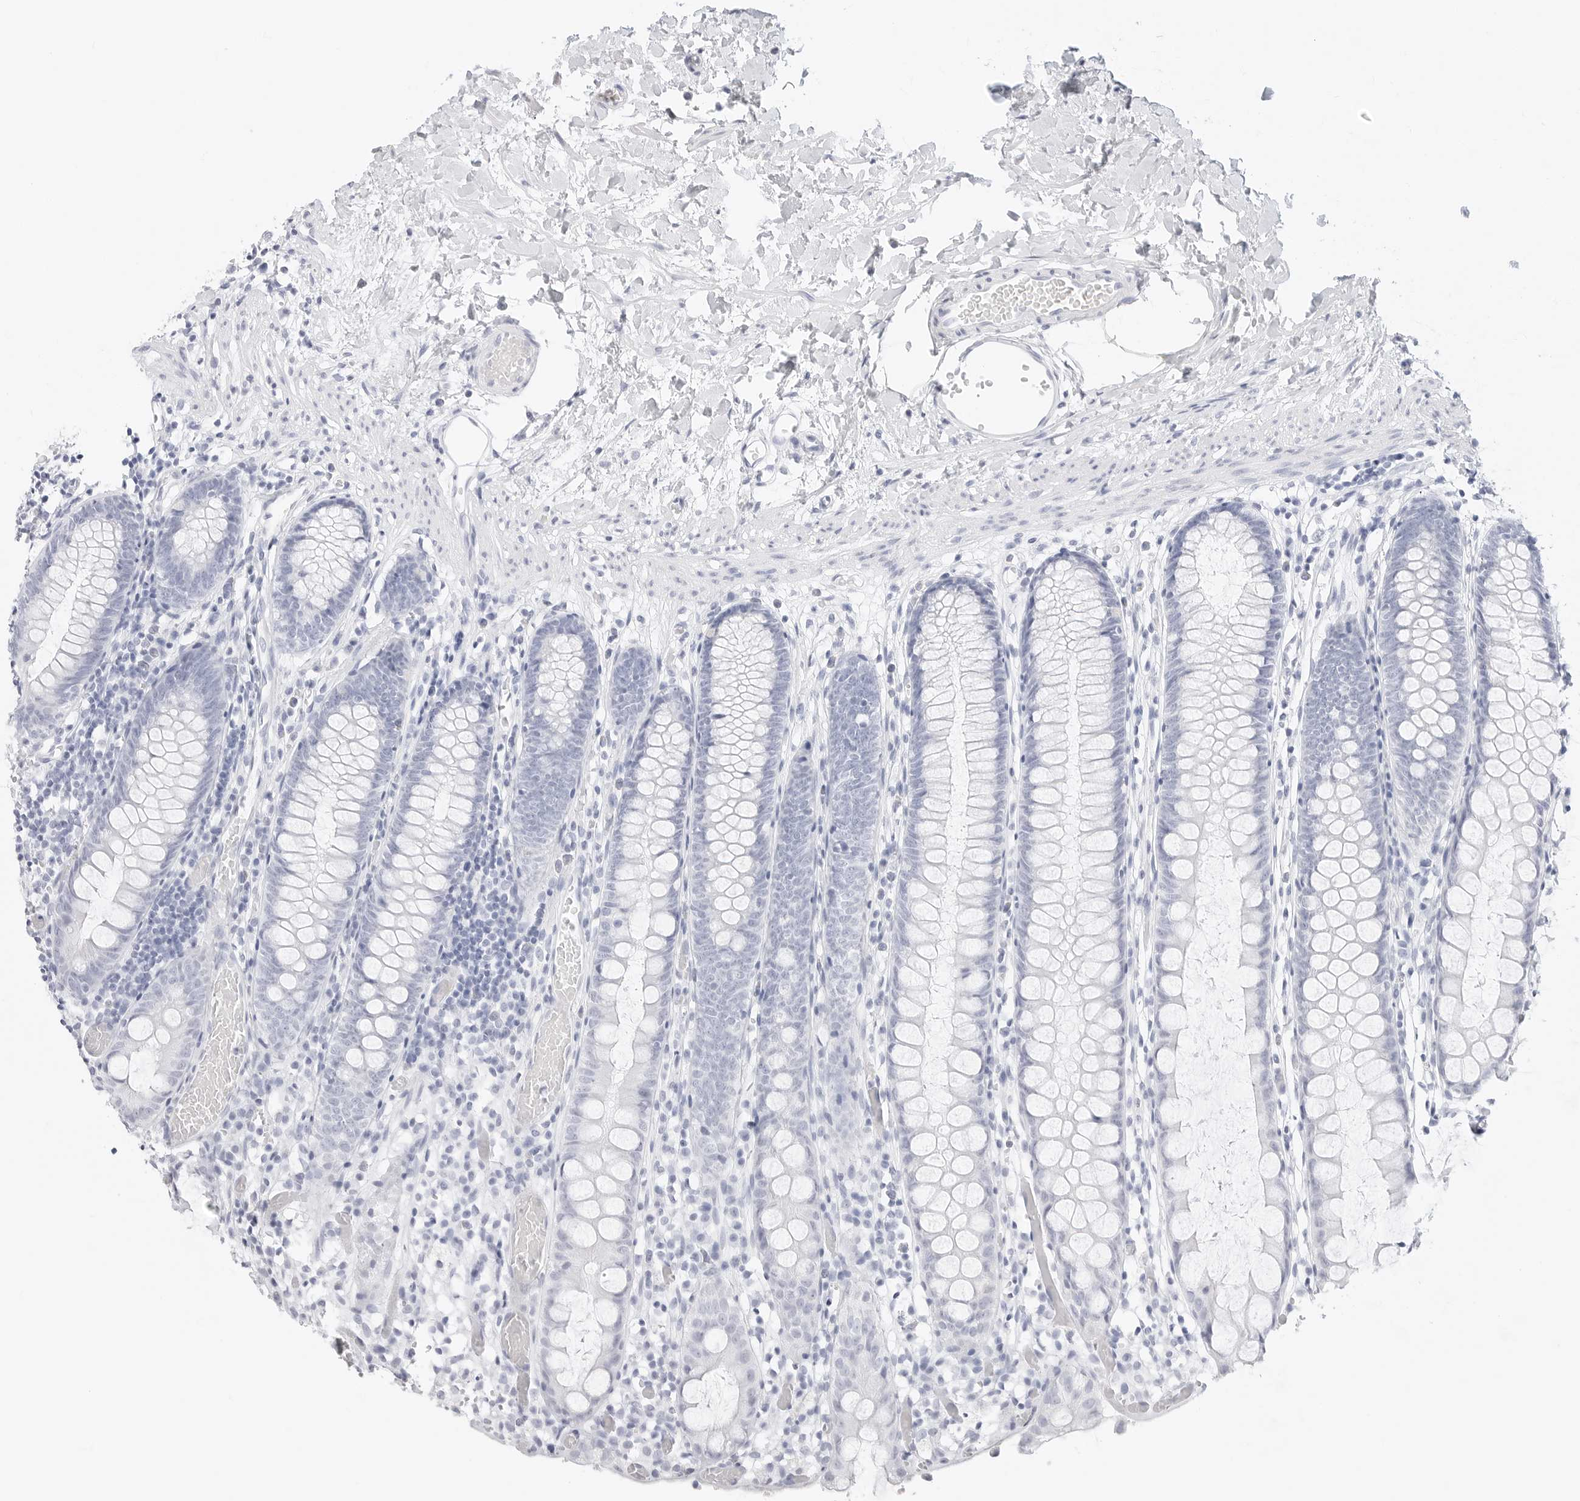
{"staining": {"intensity": "negative", "quantity": "none", "location": "none"}, "tissue": "colon", "cell_type": "Endothelial cells", "image_type": "normal", "snomed": [{"axis": "morphology", "description": "Normal tissue, NOS"}, {"axis": "topography", "description": "Colon"}], "caption": "Immunohistochemistry (IHC) photomicrograph of normal human colon stained for a protein (brown), which exhibits no expression in endothelial cells.", "gene": "TFF2", "patient": {"sex": "male", "age": 14}}